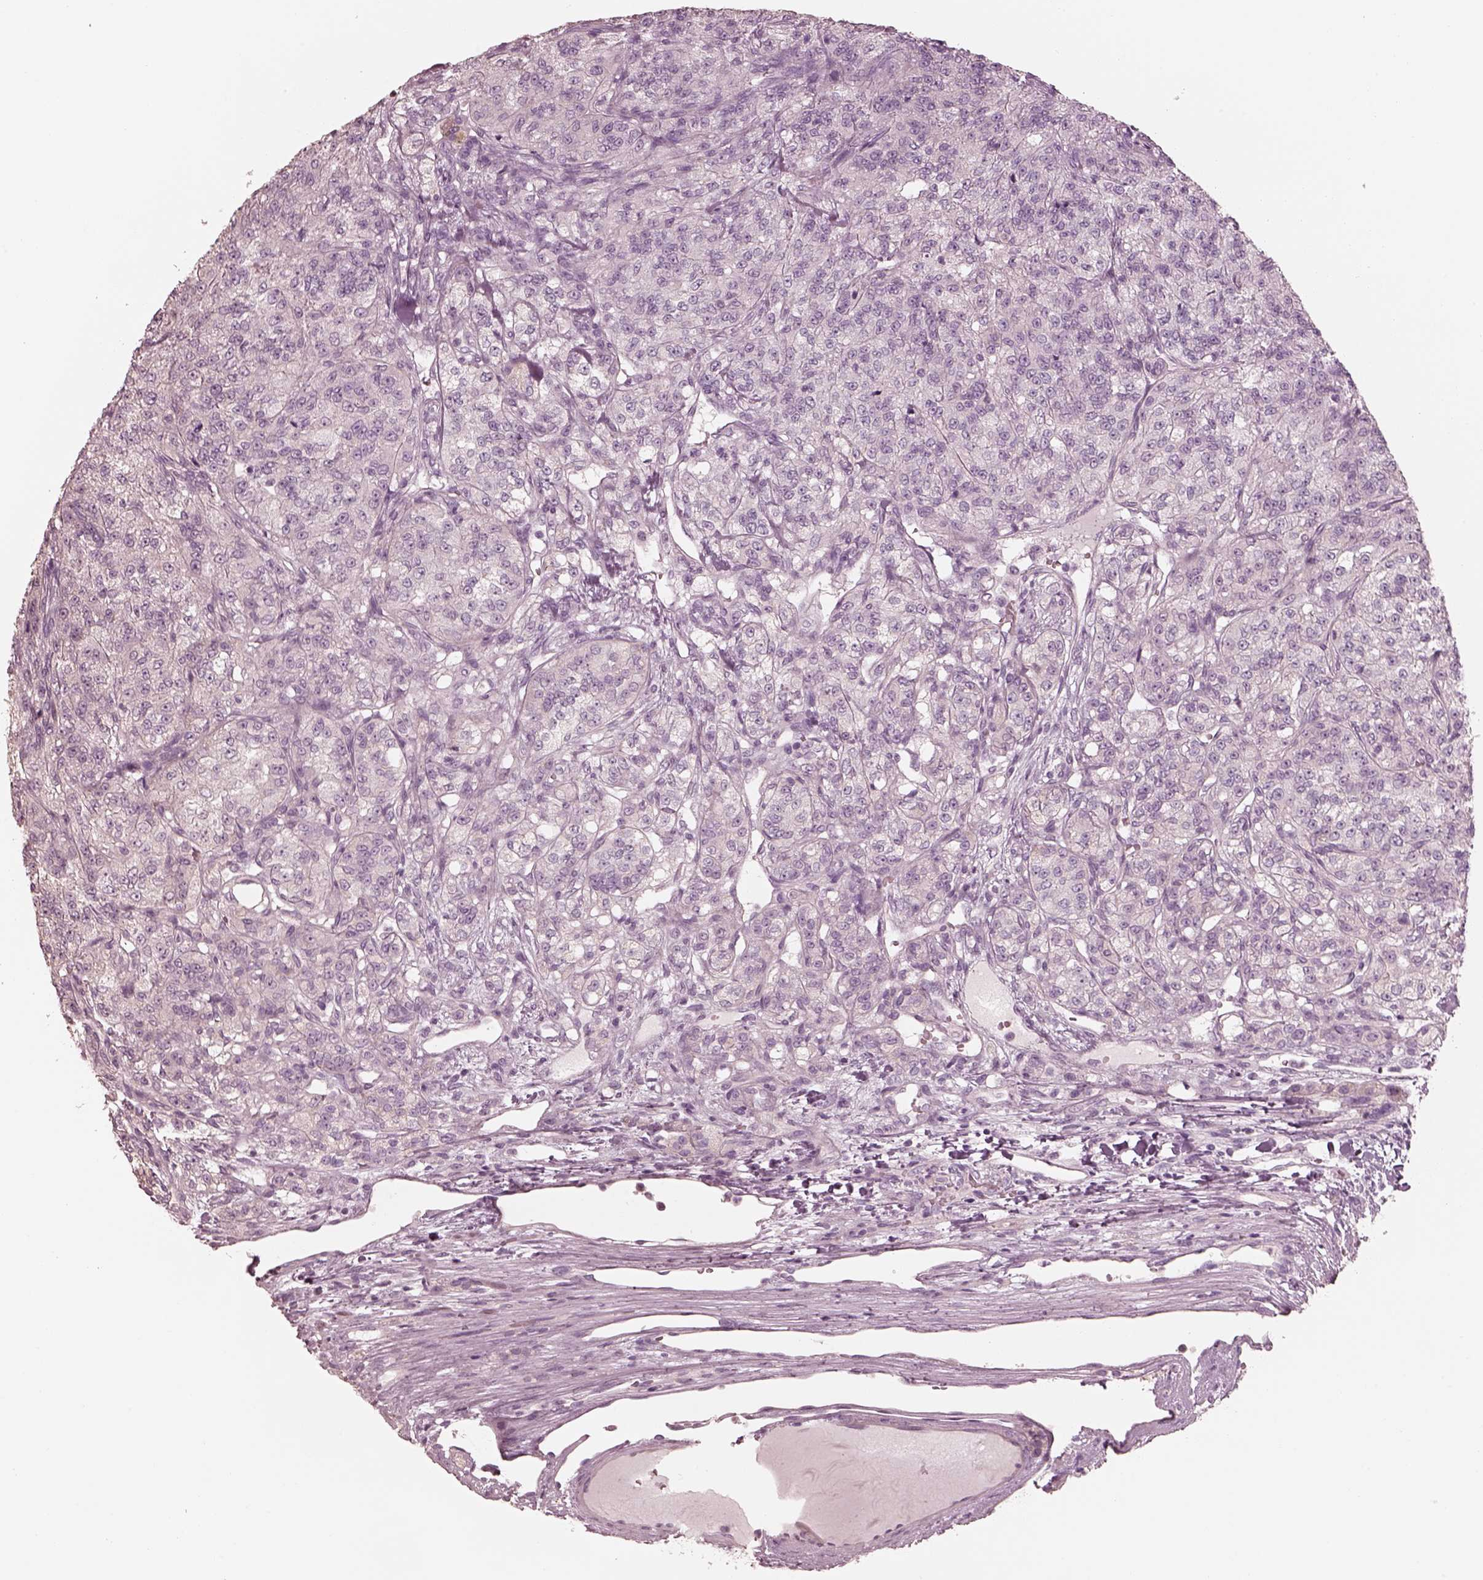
{"staining": {"intensity": "negative", "quantity": "none", "location": "none"}, "tissue": "renal cancer", "cell_type": "Tumor cells", "image_type": "cancer", "snomed": [{"axis": "morphology", "description": "Adenocarcinoma, NOS"}, {"axis": "topography", "description": "Kidney"}], "caption": "High magnification brightfield microscopy of renal cancer stained with DAB (3,3'-diaminobenzidine) (brown) and counterstained with hematoxylin (blue): tumor cells show no significant positivity.", "gene": "ZP4", "patient": {"sex": "female", "age": 63}}